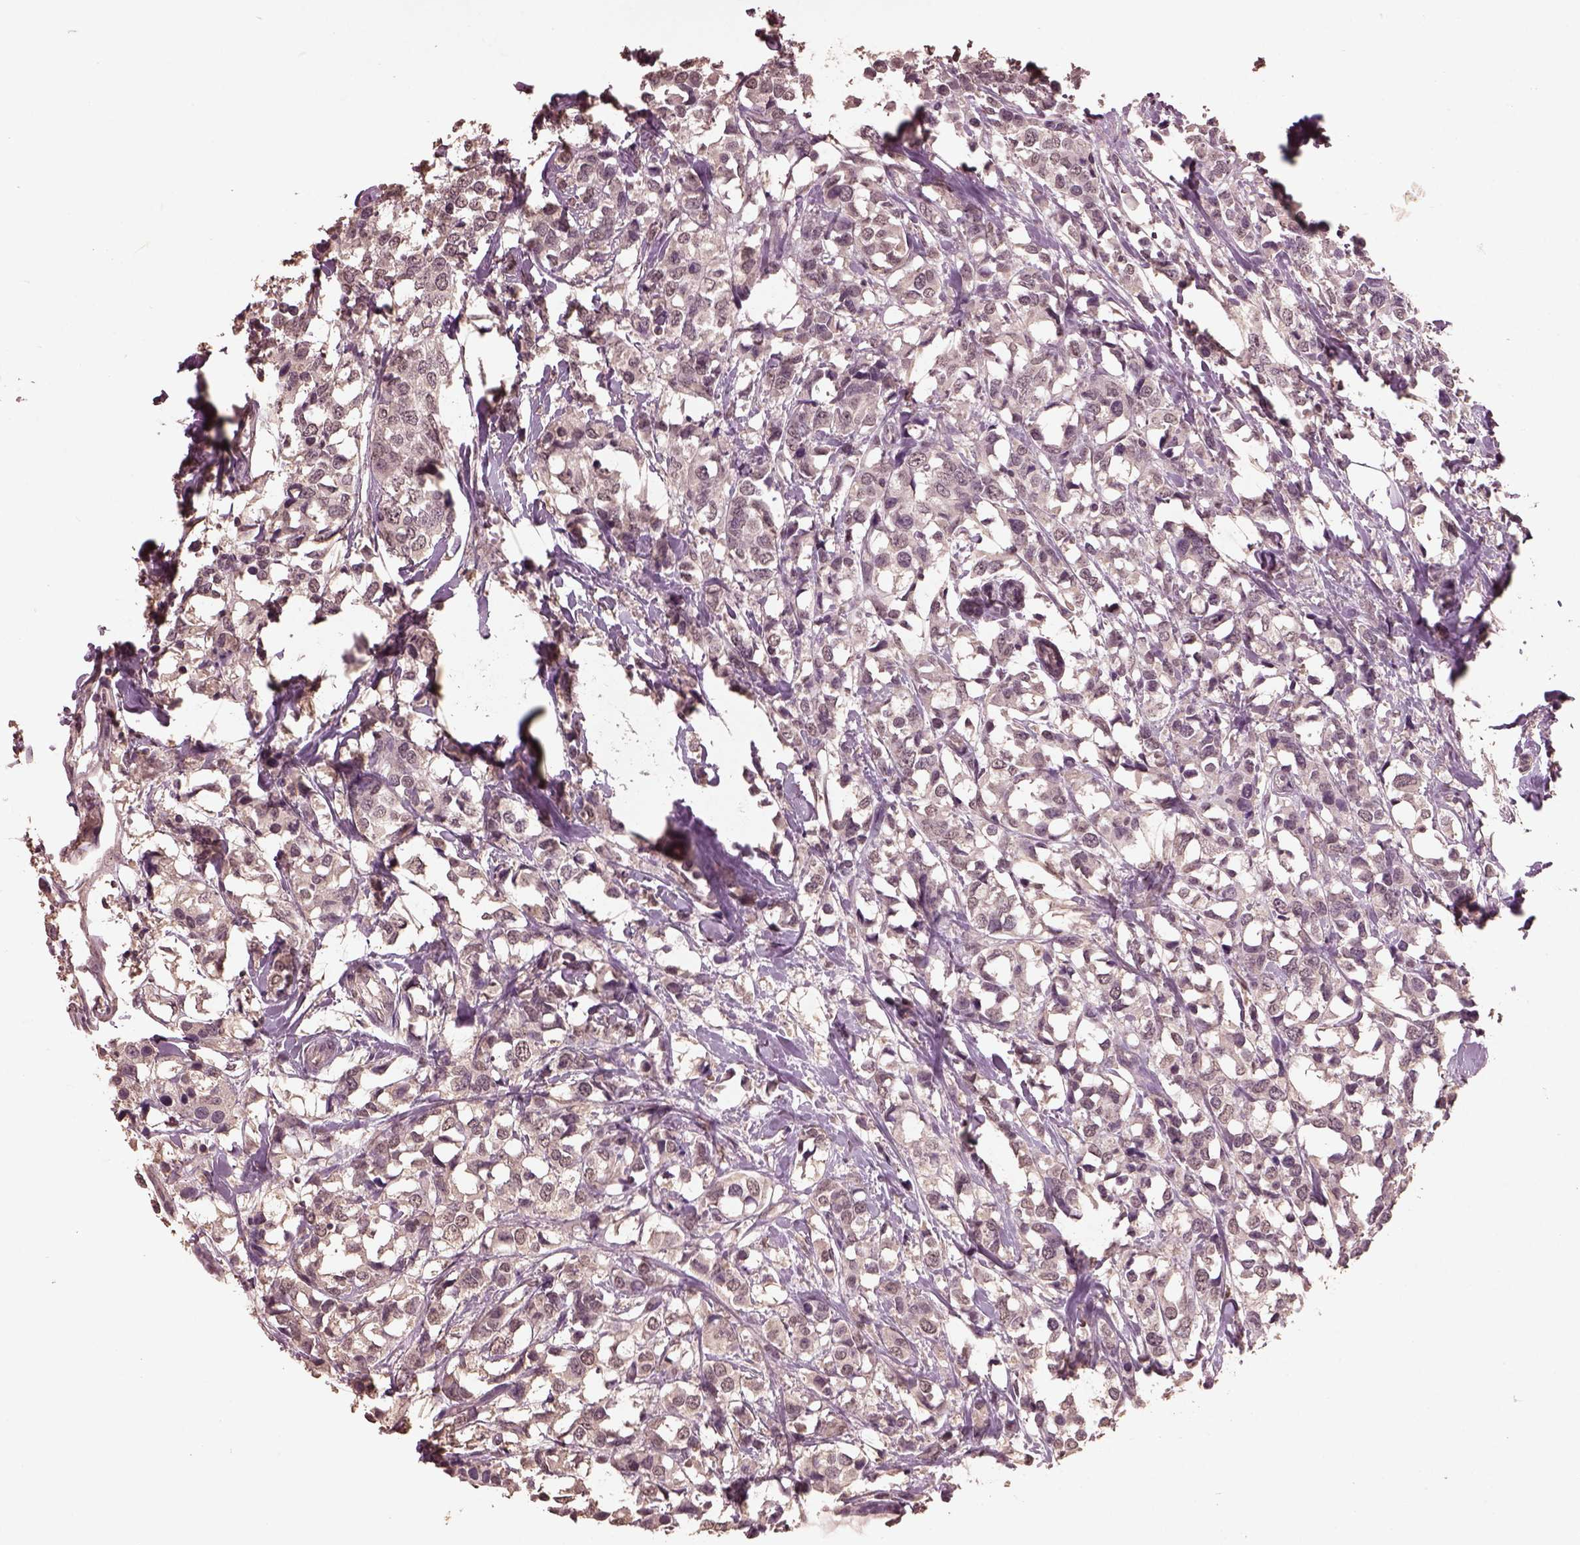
{"staining": {"intensity": "negative", "quantity": "none", "location": "none"}, "tissue": "breast cancer", "cell_type": "Tumor cells", "image_type": "cancer", "snomed": [{"axis": "morphology", "description": "Lobular carcinoma"}, {"axis": "topography", "description": "Breast"}], "caption": "Tumor cells are negative for brown protein staining in breast cancer (lobular carcinoma).", "gene": "CPT1C", "patient": {"sex": "female", "age": 59}}